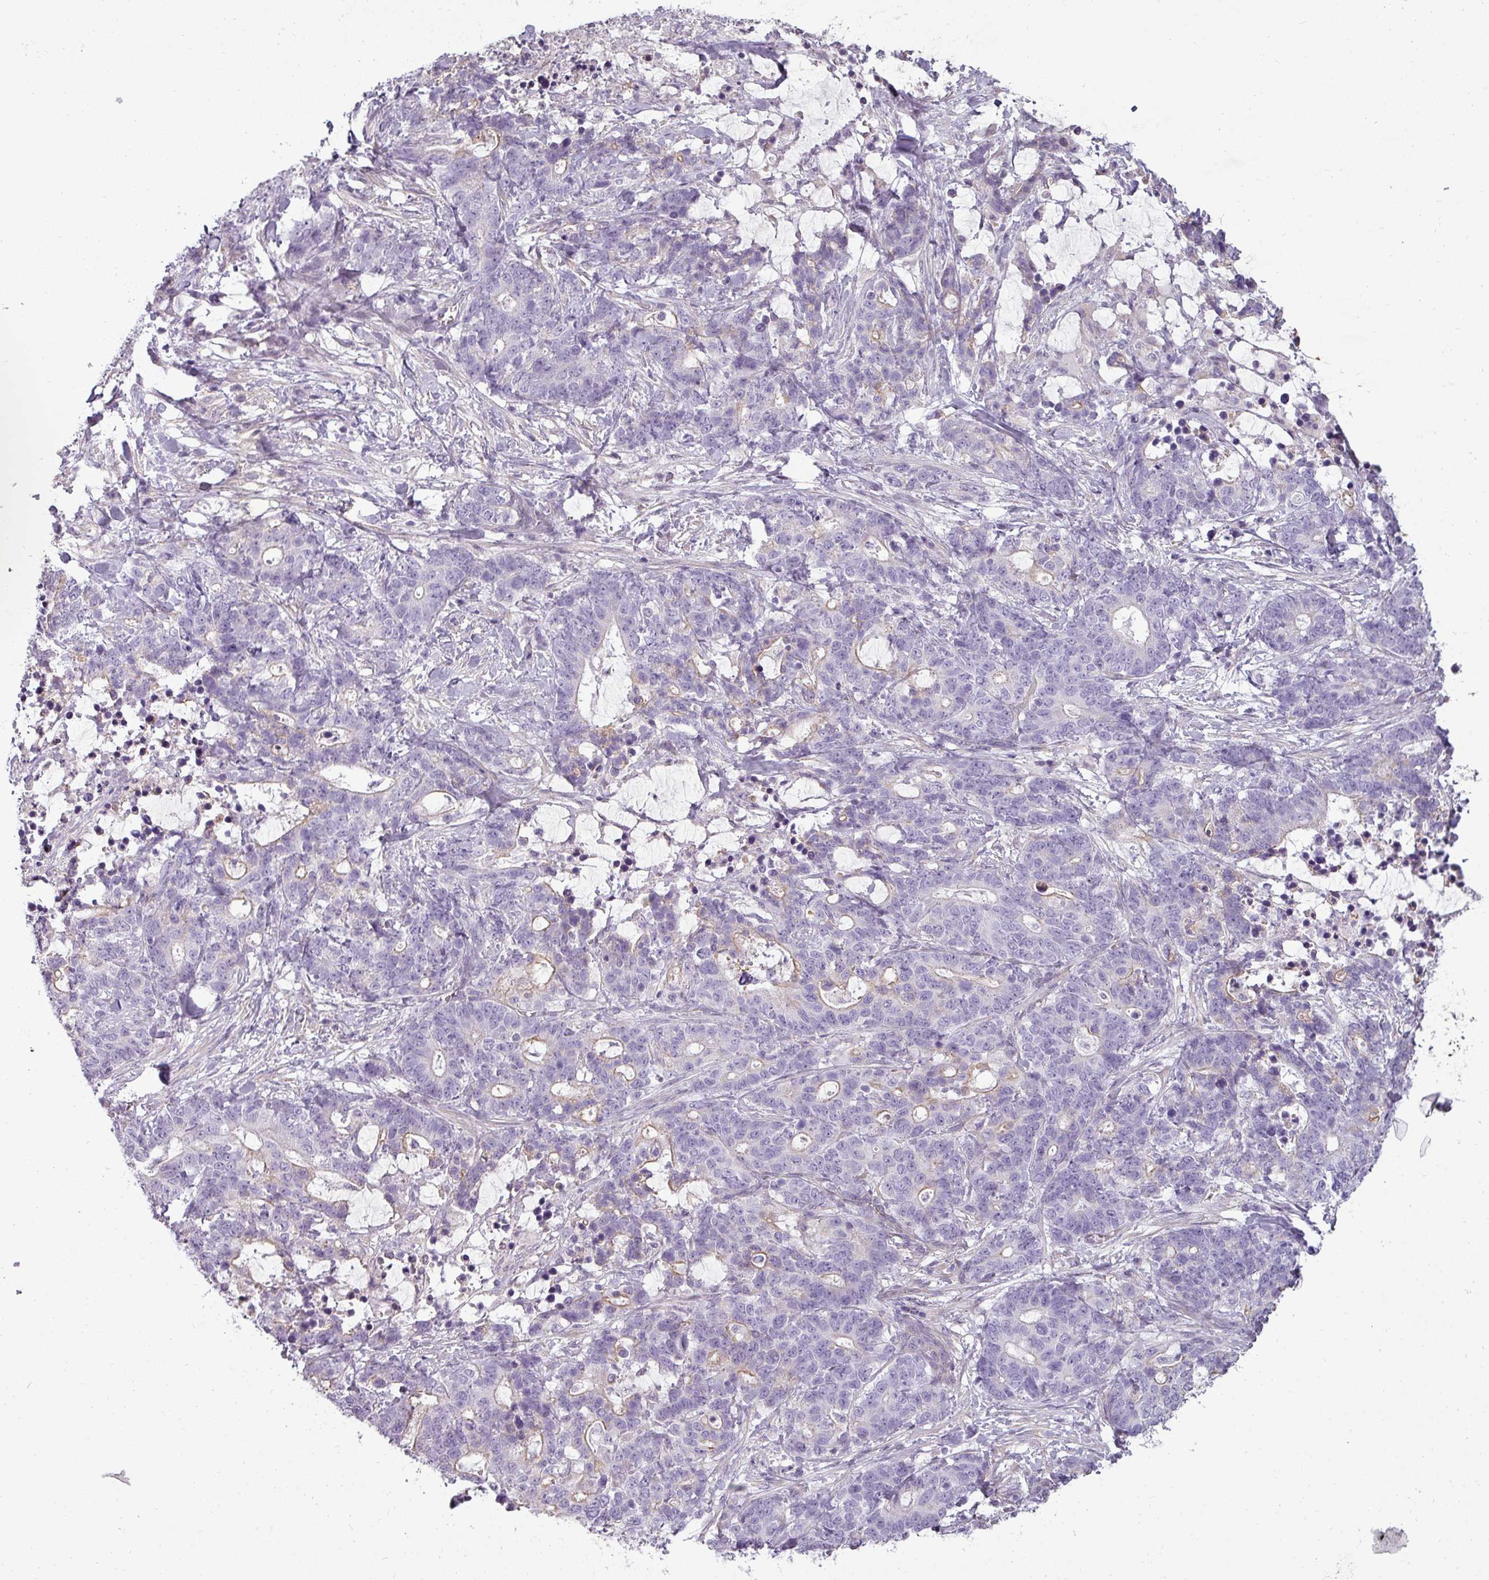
{"staining": {"intensity": "negative", "quantity": "none", "location": "none"}, "tissue": "stomach cancer", "cell_type": "Tumor cells", "image_type": "cancer", "snomed": [{"axis": "morphology", "description": "Normal tissue, NOS"}, {"axis": "morphology", "description": "Adenocarcinoma, NOS"}, {"axis": "topography", "description": "Stomach"}], "caption": "Stomach adenocarcinoma was stained to show a protein in brown. There is no significant staining in tumor cells. (Stains: DAB immunohistochemistry (IHC) with hematoxylin counter stain, Microscopy: brightfield microscopy at high magnification).", "gene": "ASB1", "patient": {"sex": "female", "age": 64}}